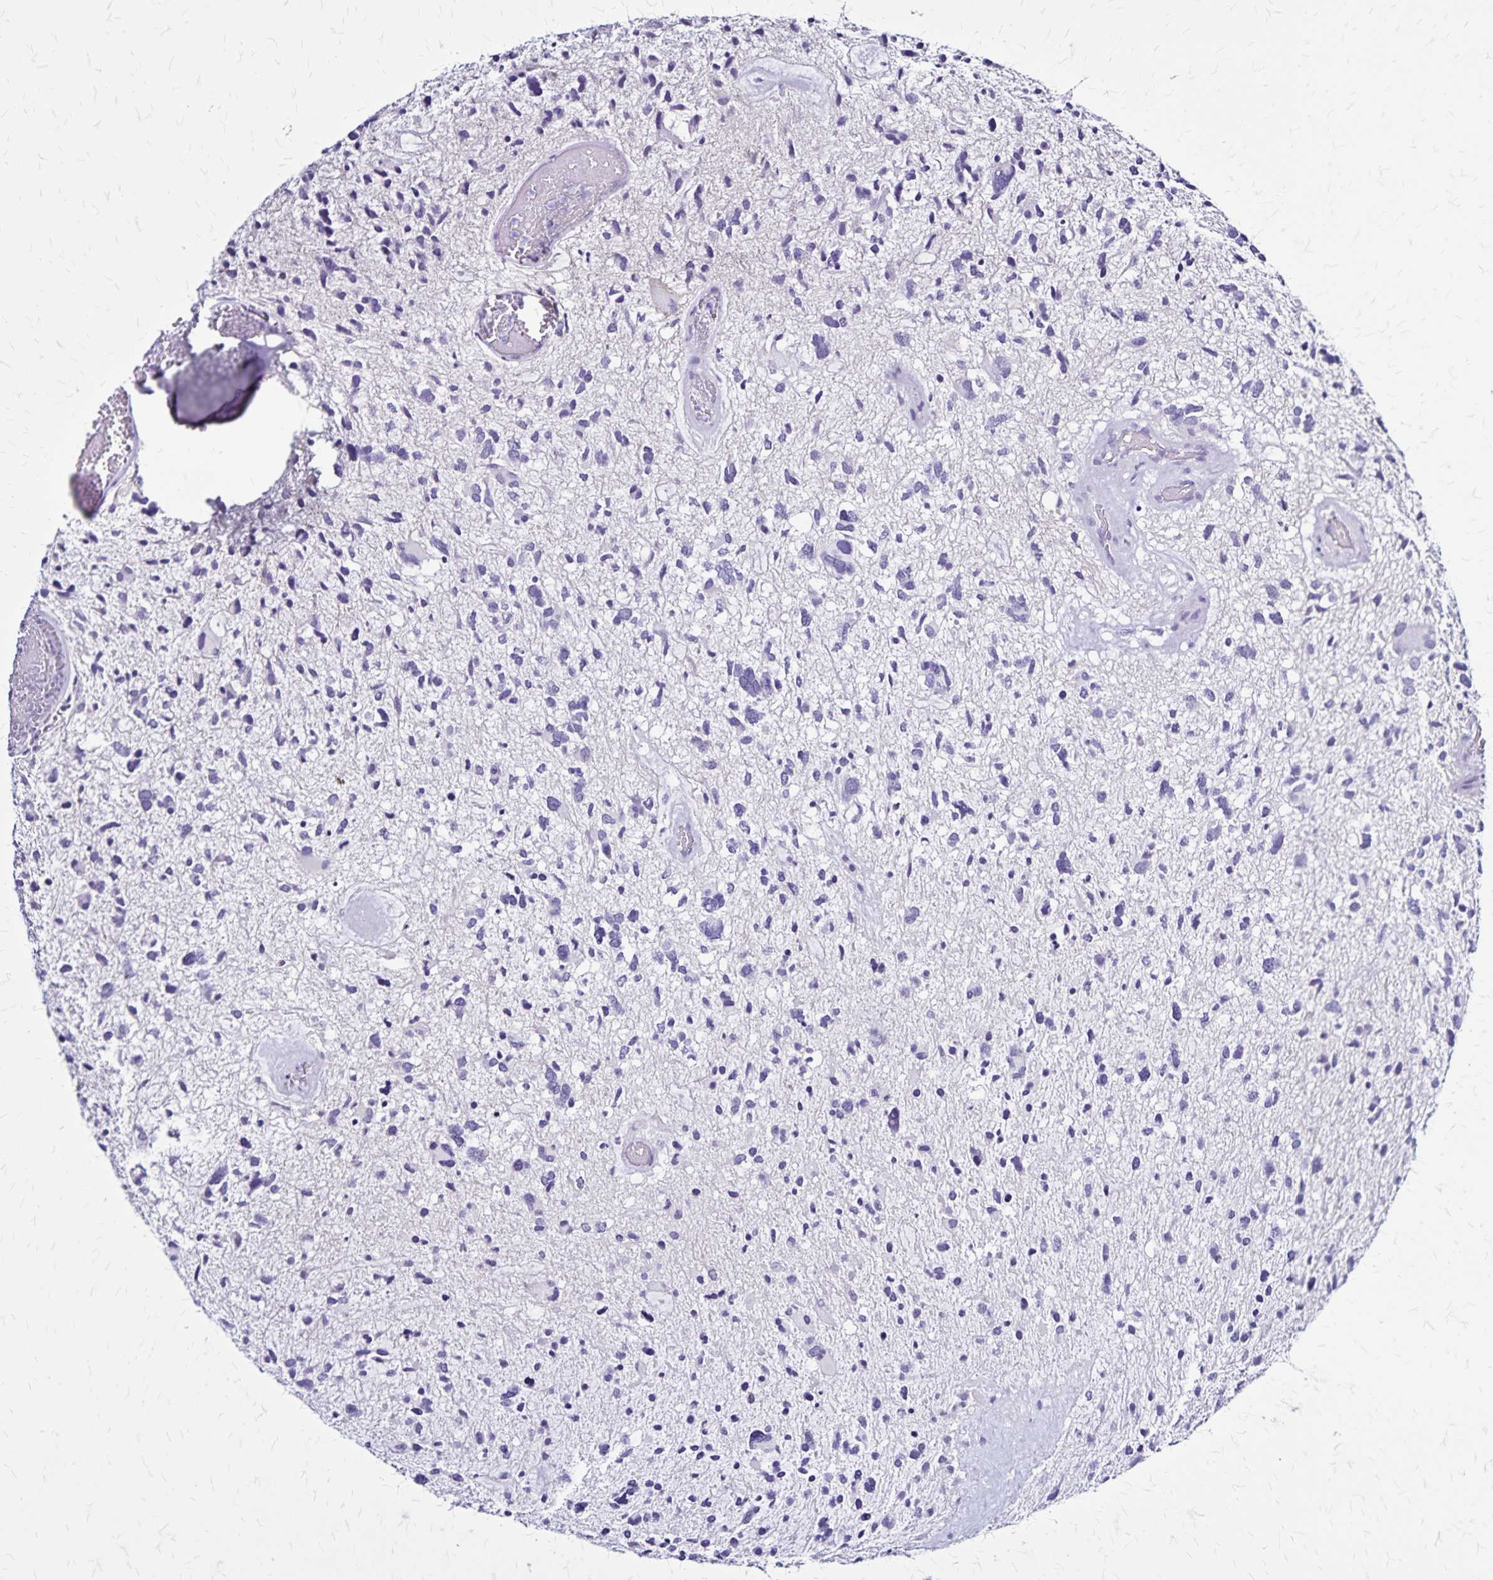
{"staining": {"intensity": "negative", "quantity": "none", "location": "none"}, "tissue": "glioma", "cell_type": "Tumor cells", "image_type": "cancer", "snomed": [{"axis": "morphology", "description": "Glioma, malignant, High grade"}, {"axis": "topography", "description": "Brain"}], "caption": "Immunohistochemistry (IHC) image of malignant high-grade glioma stained for a protein (brown), which reveals no positivity in tumor cells.", "gene": "PLXNA4", "patient": {"sex": "female", "age": 11}}